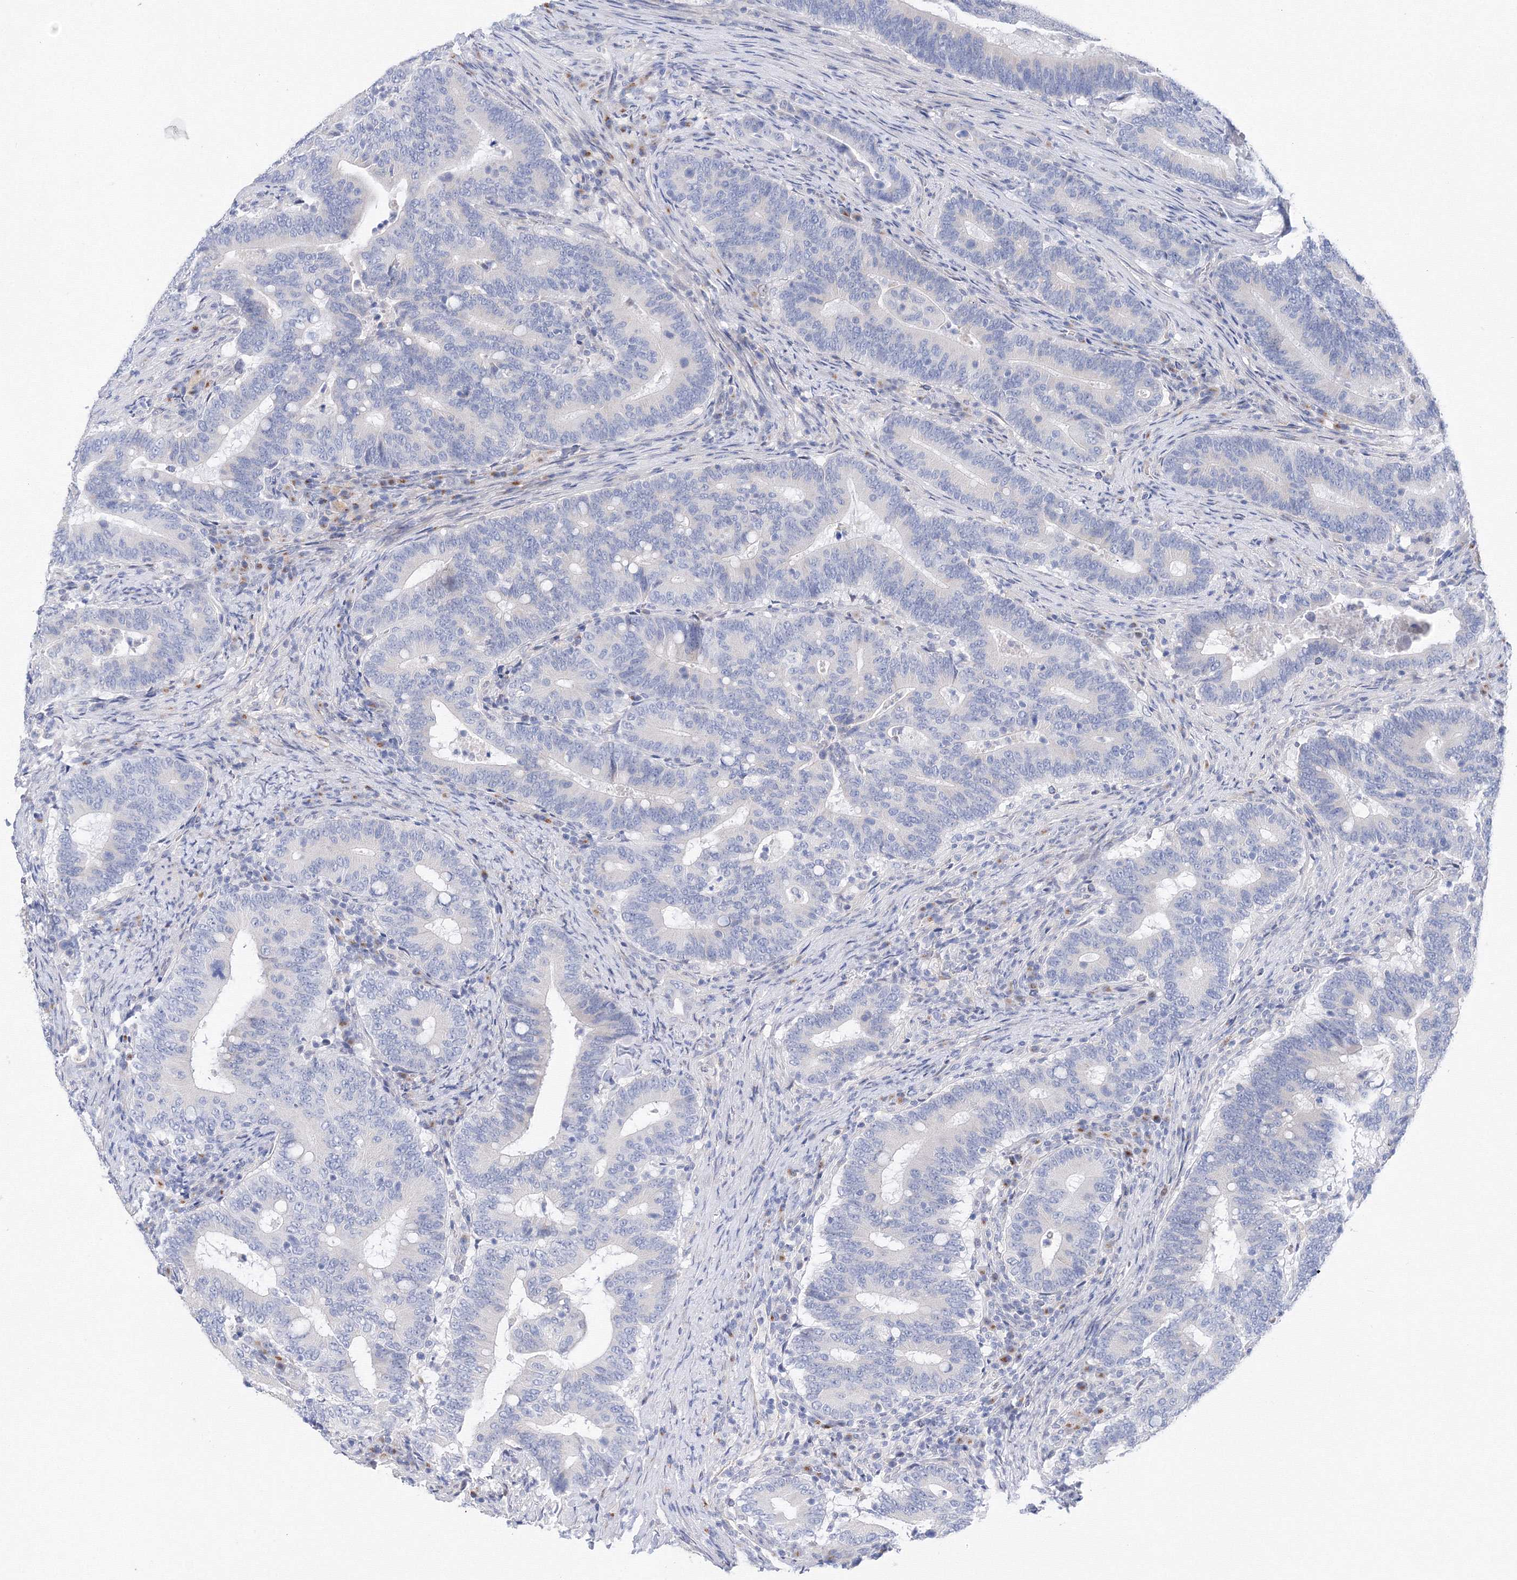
{"staining": {"intensity": "negative", "quantity": "none", "location": "none"}, "tissue": "colorectal cancer", "cell_type": "Tumor cells", "image_type": "cancer", "snomed": [{"axis": "morphology", "description": "Adenocarcinoma, NOS"}, {"axis": "topography", "description": "Colon"}], "caption": "Tumor cells are negative for brown protein staining in adenocarcinoma (colorectal).", "gene": "TAMM41", "patient": {"sex": "female", "age": 66}}